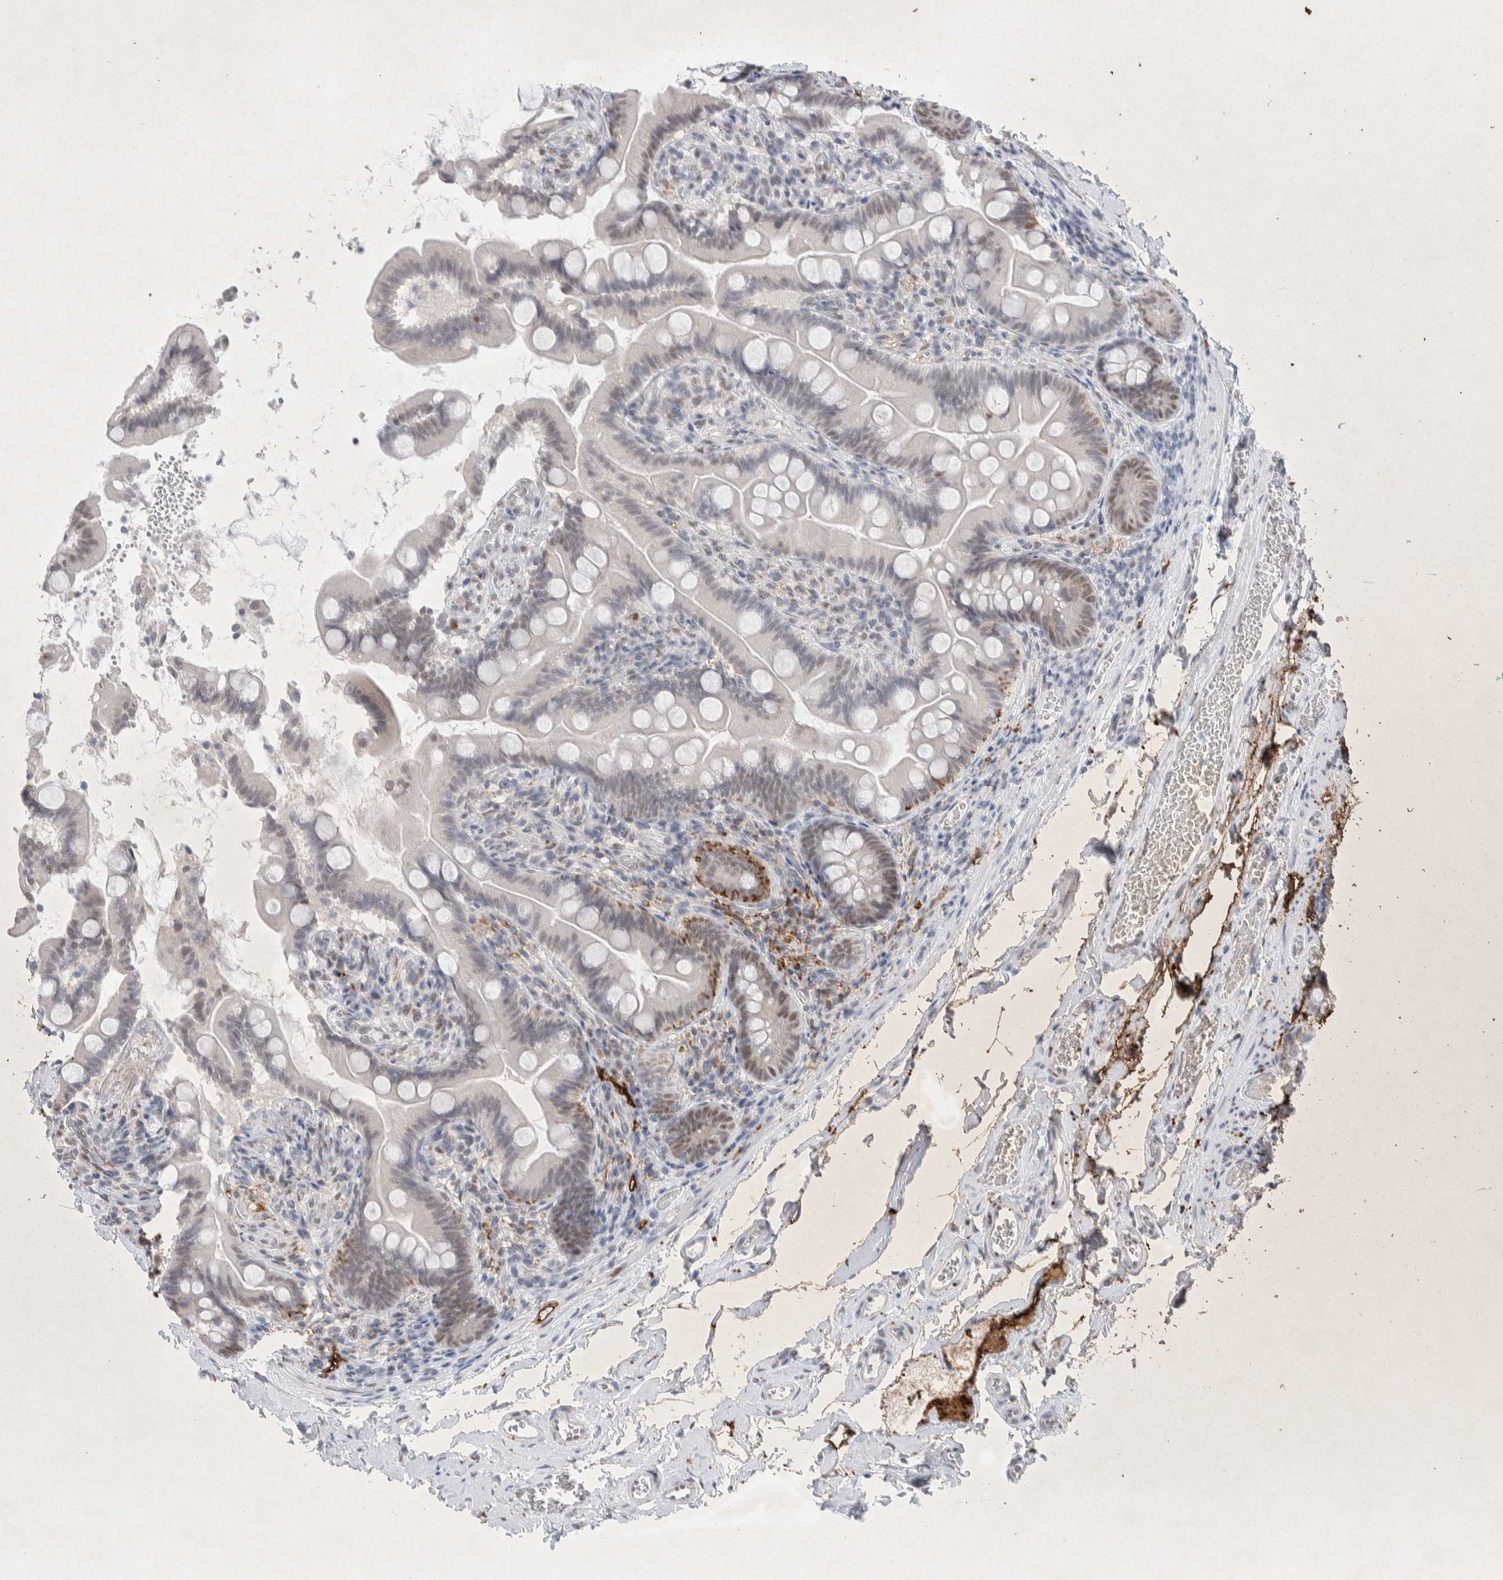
{"staining": {"intensity": "moderate", "quantity": "<25%", "location": "cytoplasmic/membranous"}, "tissue": "small intestine", "cell_type": "Glandular cells", "image_type": "normal", "snomed": [{"axis": "morphology", "description": "Normal tissue, NOS"}, {"axis": "topography", "description": "Small intestine"}], "caption": "Small intestine stained with IHC exhibits moderate cytoplasmic/membranous staining in about <25% of glandular cells.", "gene": "PRMT1", "patient": {"sex": "female", "age": 56}}